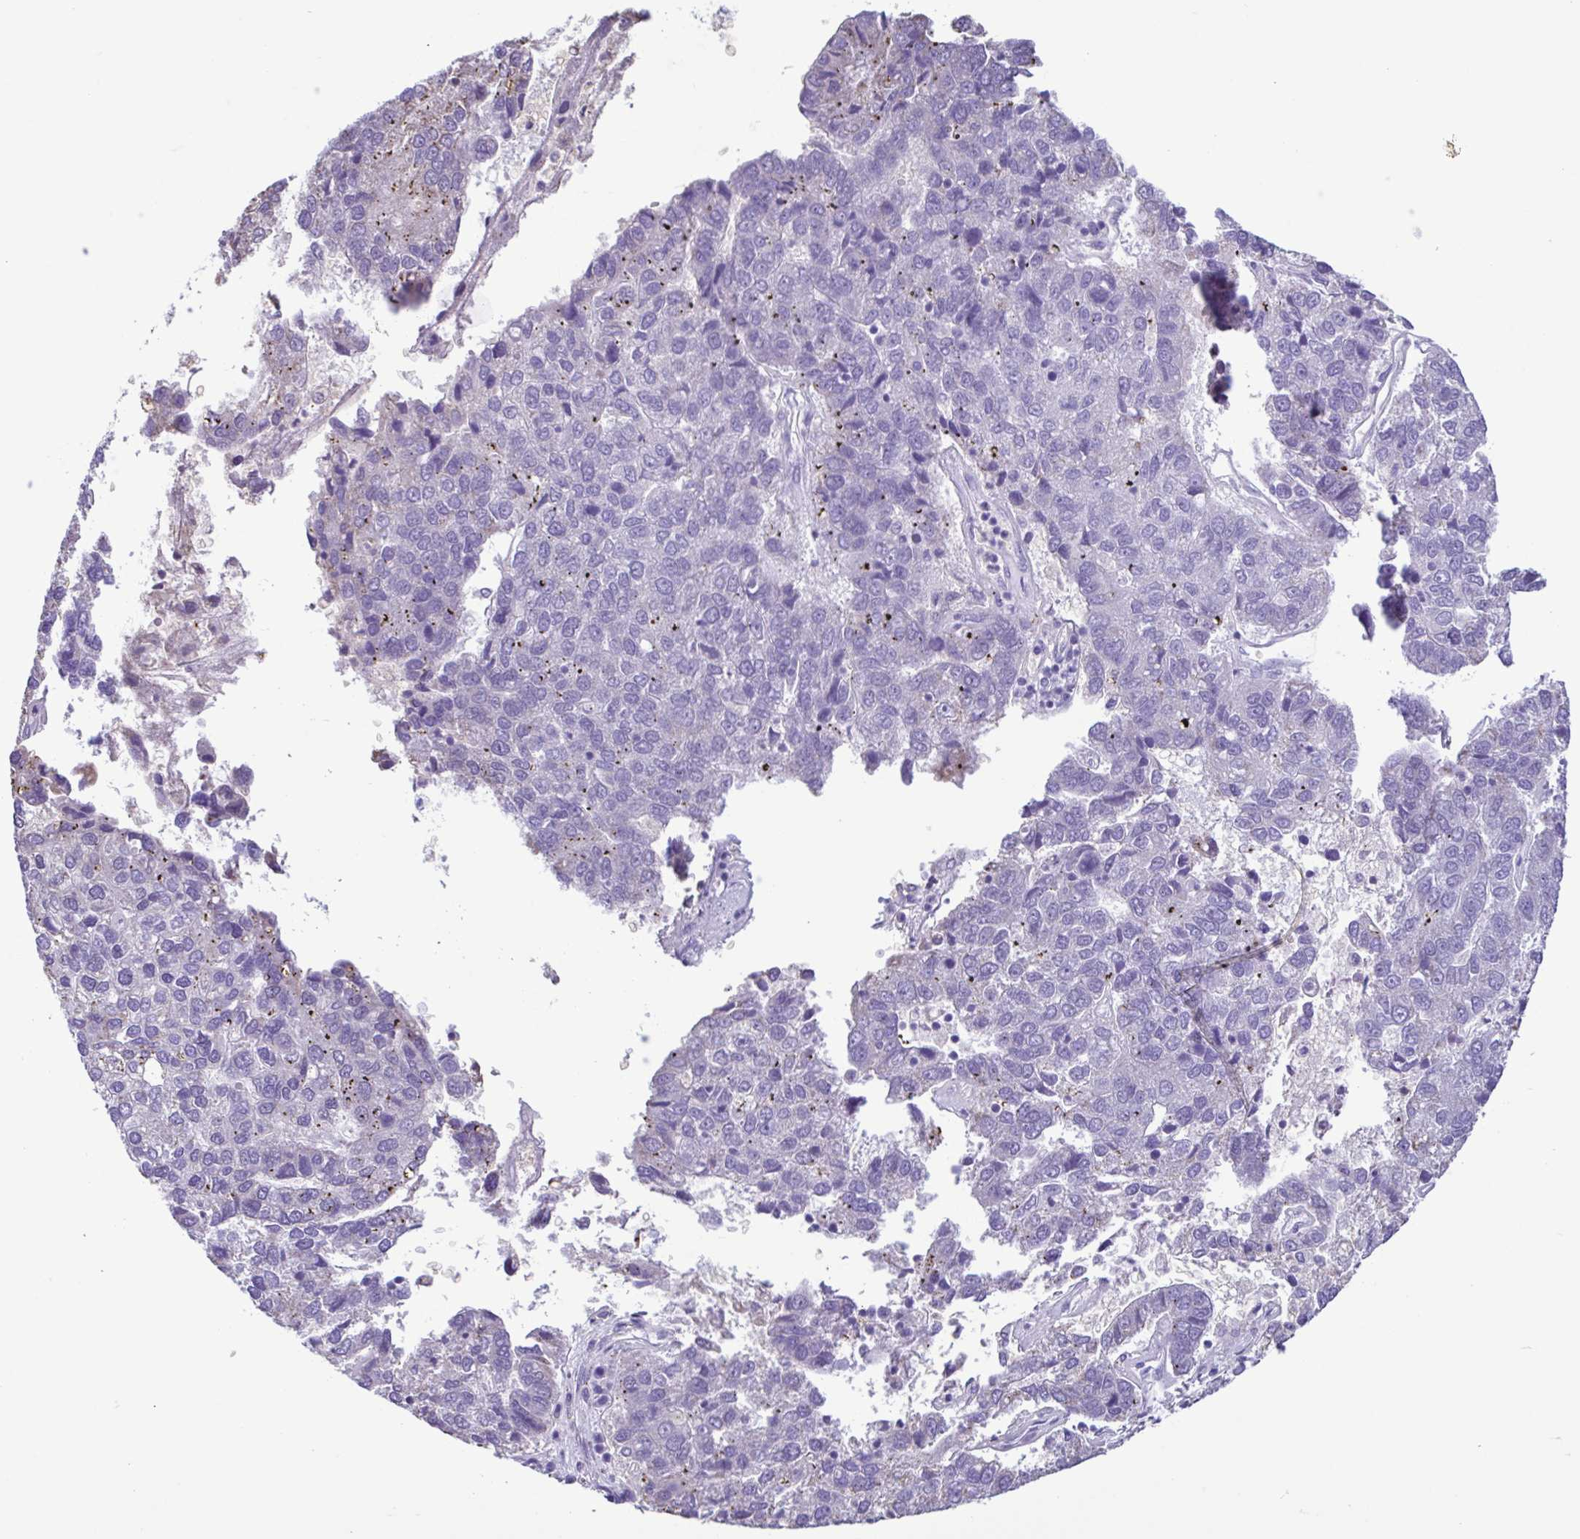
{"staining": {"intensity": "negative", "quantity": "none", "location": "none"}, "tissue": "pancreatic cancer", "cell_type": "Tumor cells", "image_type": "cancer", "snomed": [{"axis": "morphology", "description": "Adenocarcinoma, NOS"}, {"axis": "topography", "description": "Pancreas"}], "caption": "Immunohistochemical staining of human adenocarcinoma (pancreatic) shows no significant positivity in tumor cells.", "gene": "CBY2", "patient": {"sex": "female", "age": 61}}